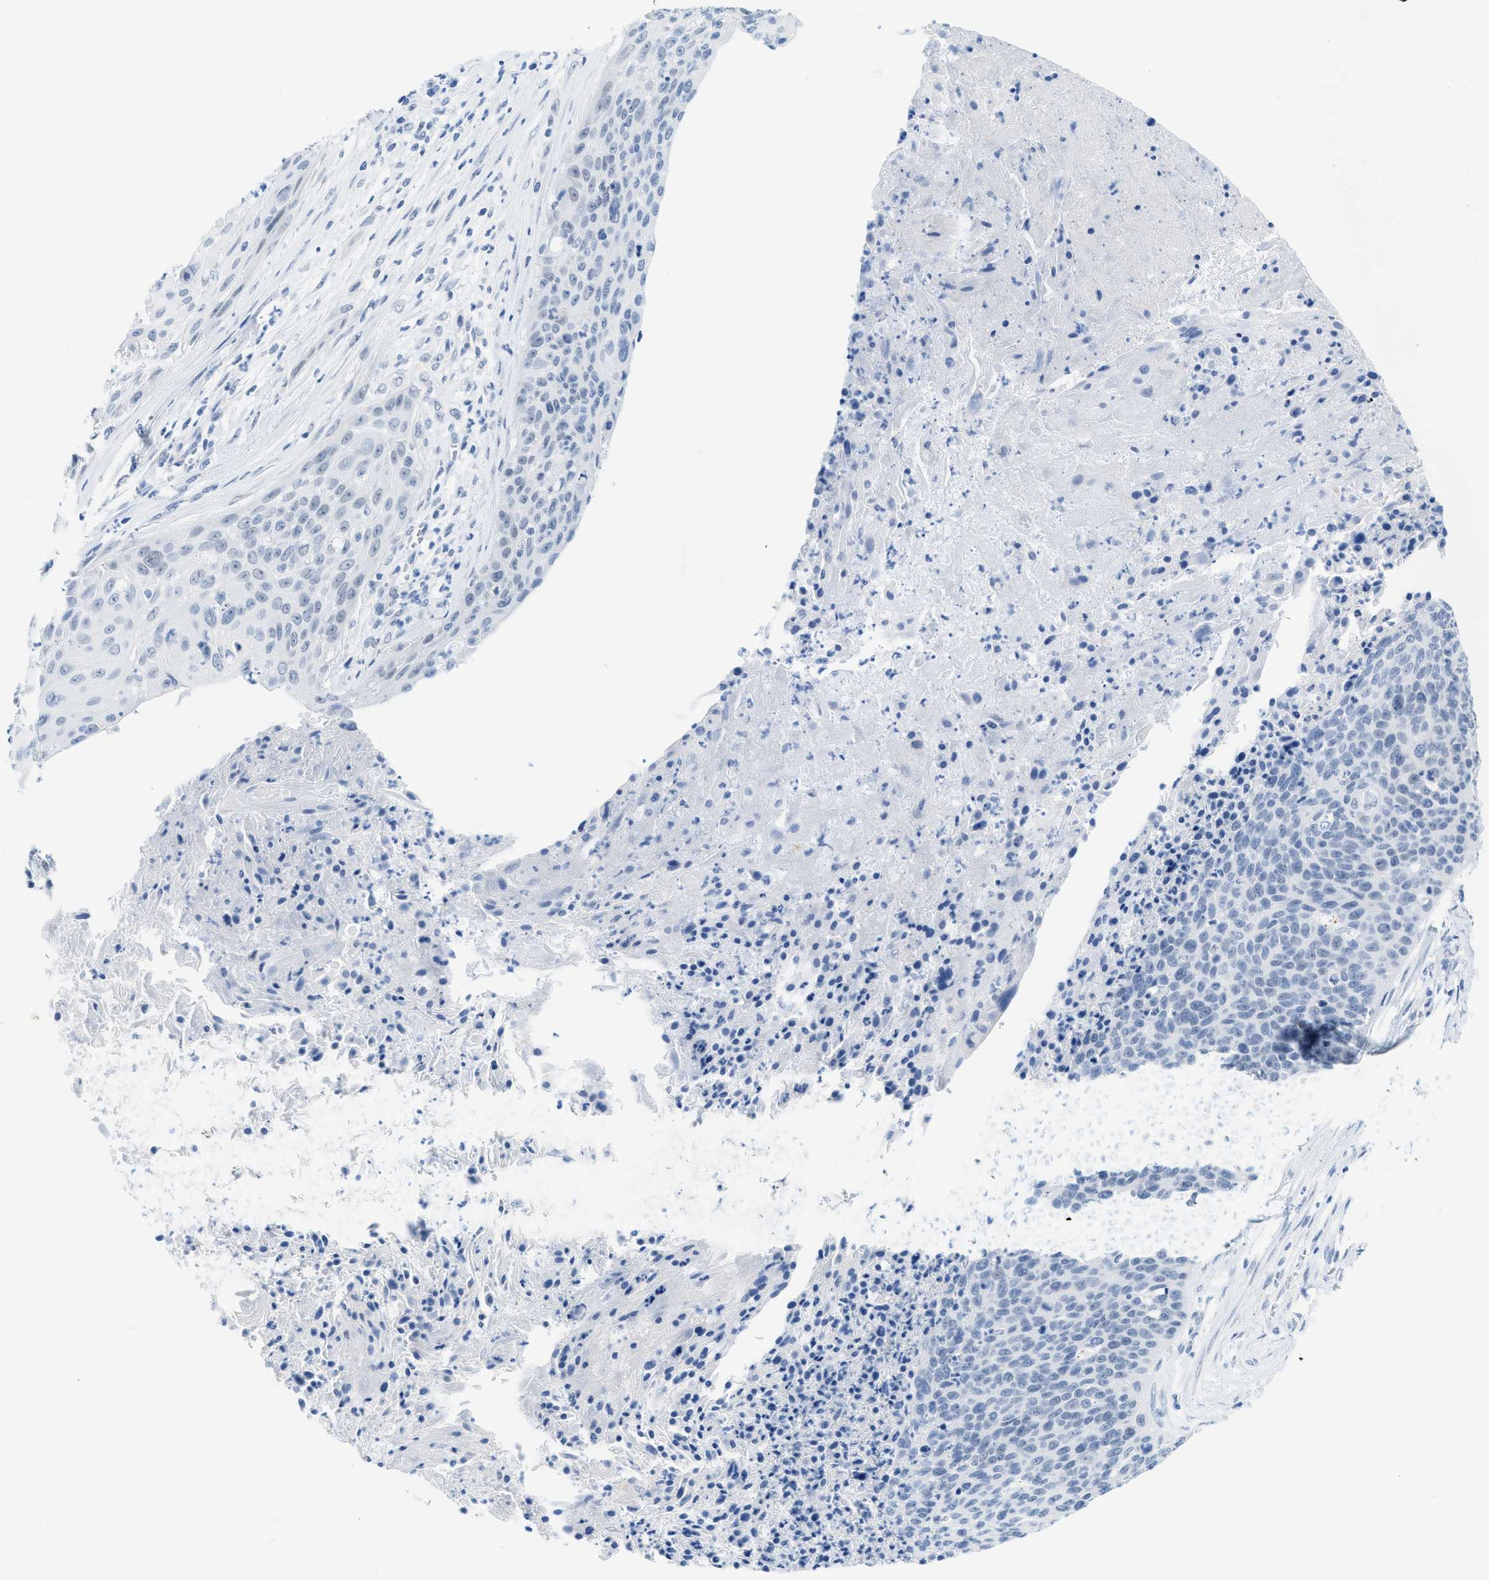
{"staining": {"intensity": "negative", "quantity": "none", "location": "none"}, "tissue": "cervical cancer", "cell_type": "Tumor cells", "image_type": "cancer", "snomed": [{"axis": "morphology", "description": "Squamous cell carcinoma, NOS"}, {"axis": "topography", "description": "Cervix"}], "caption": "DAB immunohistochemical staining of cervical cancer (squamous cell carcinoma) demonstrates no significant positivity in tumor cells.", "gene": "WDR4", "patient": {"sex": "female", "age": 55}}